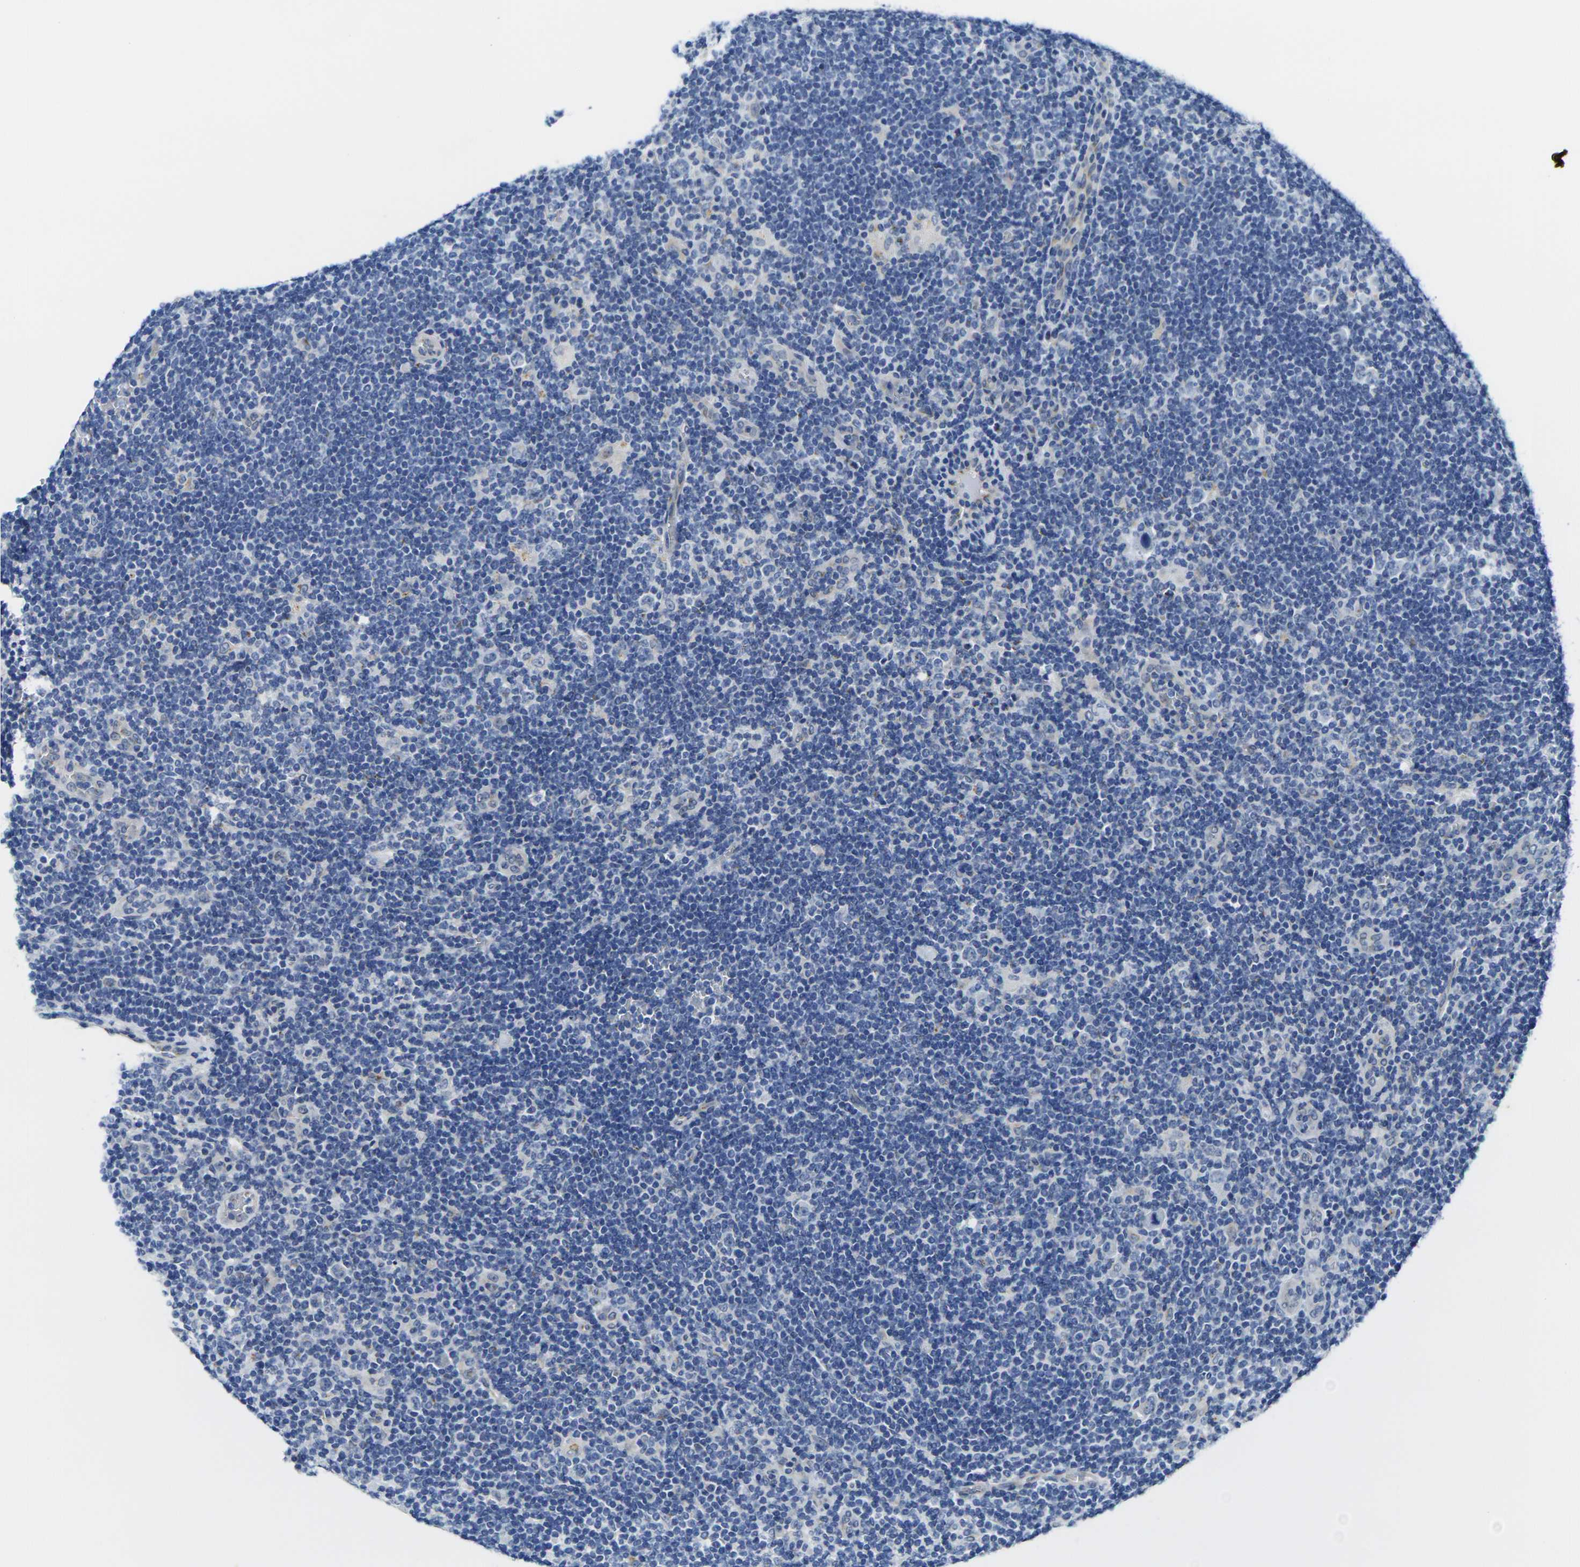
{"staining": {"intensity": "negative", "quantity": "none", "location": "none"}, "tissue": "lymphoma", "cell_type": "Tumor cells", "image_type": "cancer", "snomed": [{"axis": "morphology", "description": "Hodgkin's disease, NOS"}, {"axis": "topography", "description": "Lymph node"}], "caption": "Tumor cells show no significant staining in Hodgkin's disease. Brightfield microscopy of immunohistochemistry (IHC) stained with DAB (brown) and hematoxylin (blue), captured at high magnification.", "gene": "CRK", "patient": {"sex": "female", "age": 57}}